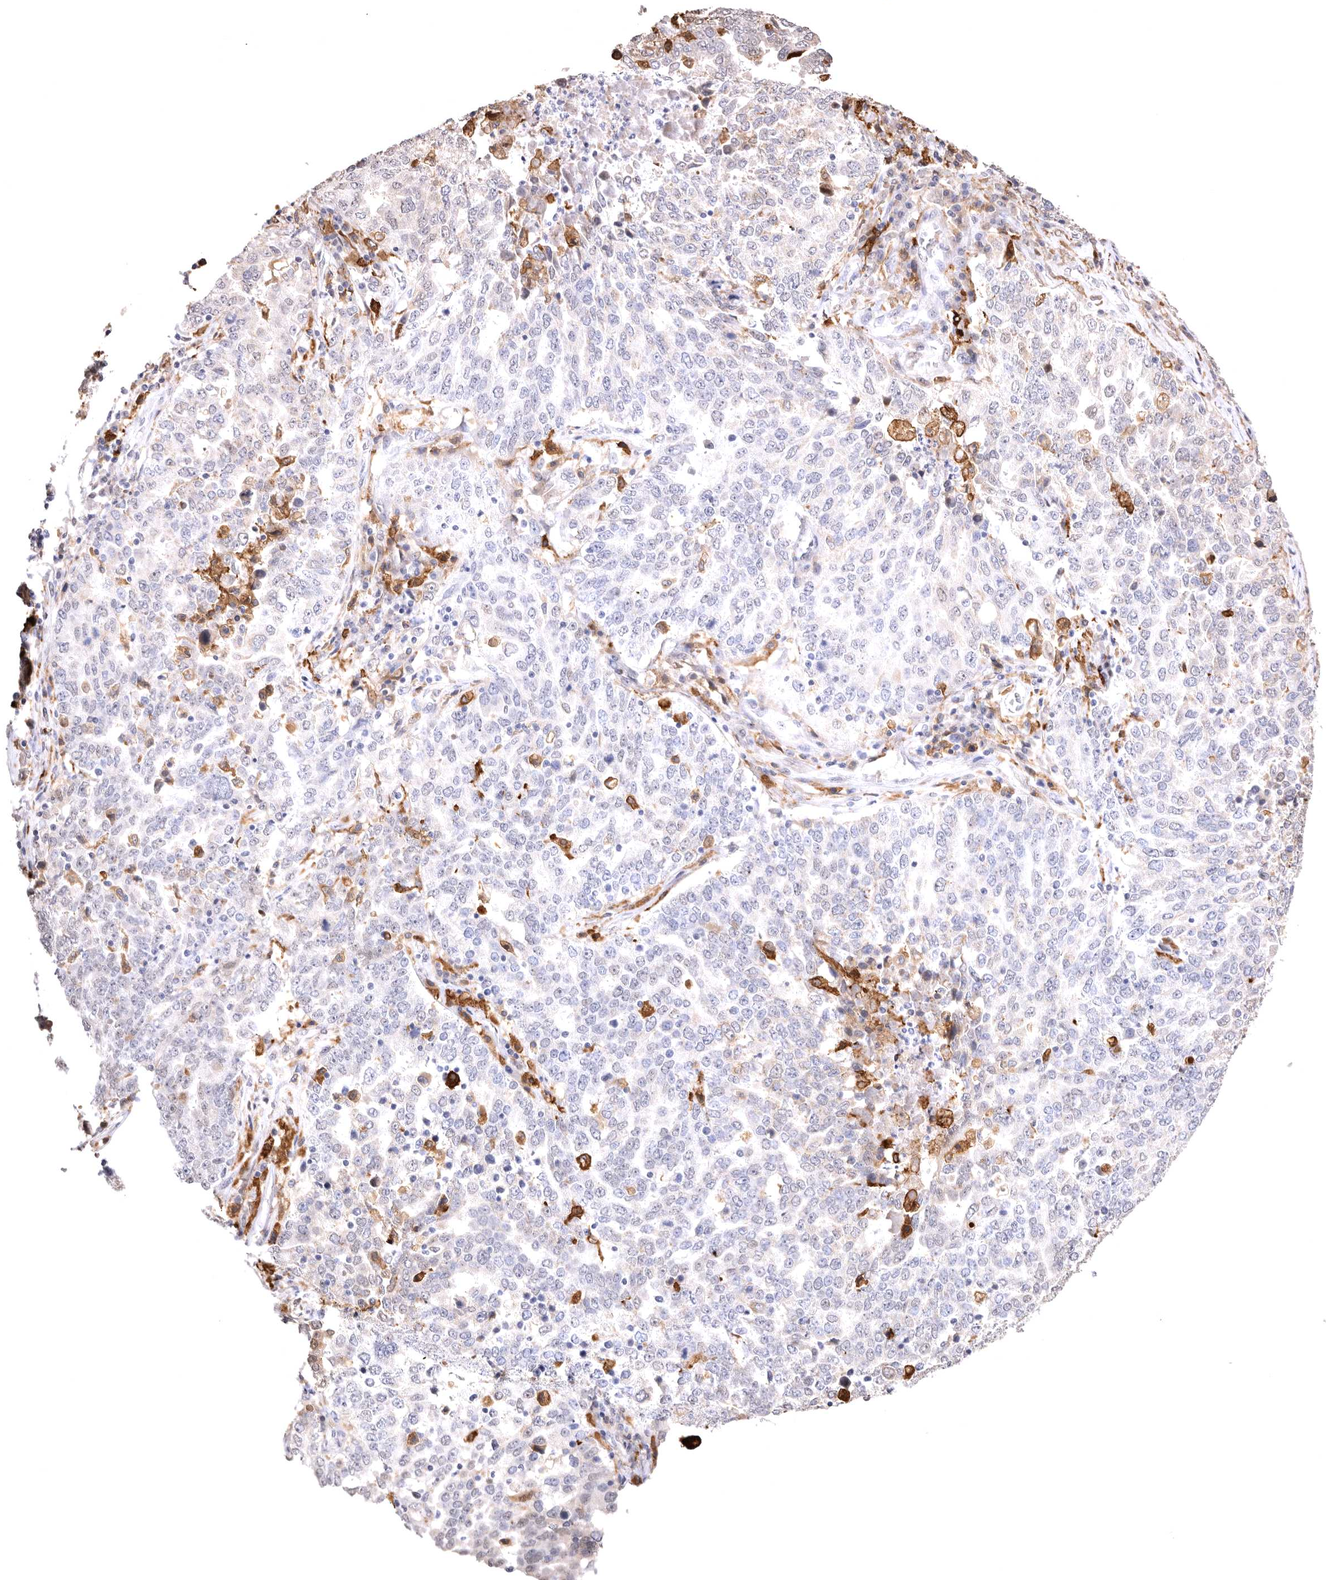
{"staining": {"intensity": "negative", "quantity": "none", "location": "none"}, "tissue": "ovarian cancer", "cell_type": "Tumor cells", "image_type": "cancer", "snomed": [{"axis": "morphology", "description": "Carcinoma, endometroid"}, {"axis": "topography", "description": "Ovary"}], "caption": "DAB immunohistochemical staining of human ovarian cancer (endometroid carcinoma) reveals no significant staining in tumor cells.", "gene": "VPS45", "patient": {"sex": "female", "age": 62}}